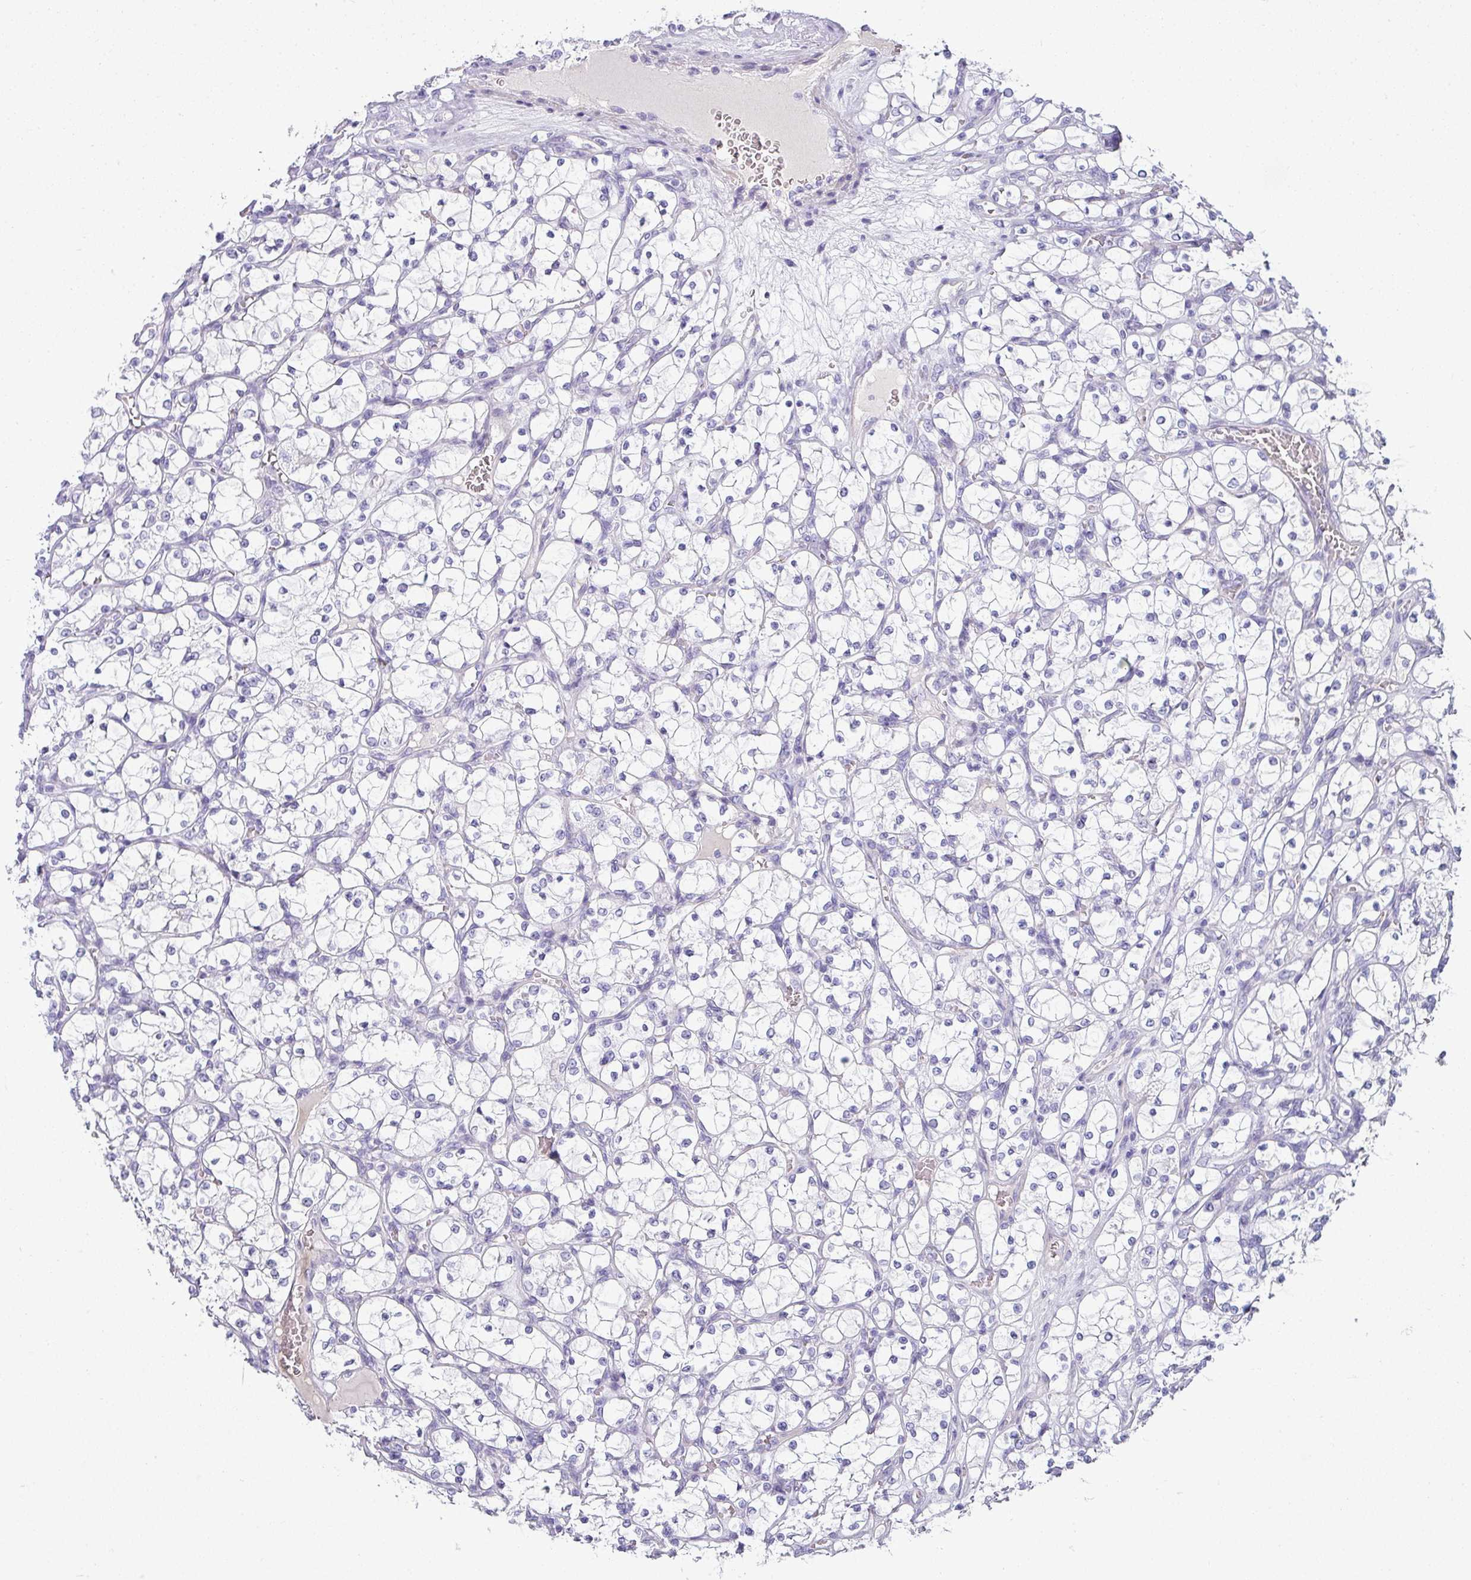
{"staining": {"intensity": "negative", "quantity": "none", "location": "none"}, "tissue": "renal cancer", "cell_type": "Tumor cells", "image_type": "cancer", "snomed": [{"axis": "morphology", "description": "Adenocarcinoma, NOS"}, {"axis": "topography", "description": "Kidney"}], "caption": "Tumor cells show no significant protein positivity in adenocarcinoma (renal).", "gene": "VCX2", "patient": {"sex": "female", "age": 69}}